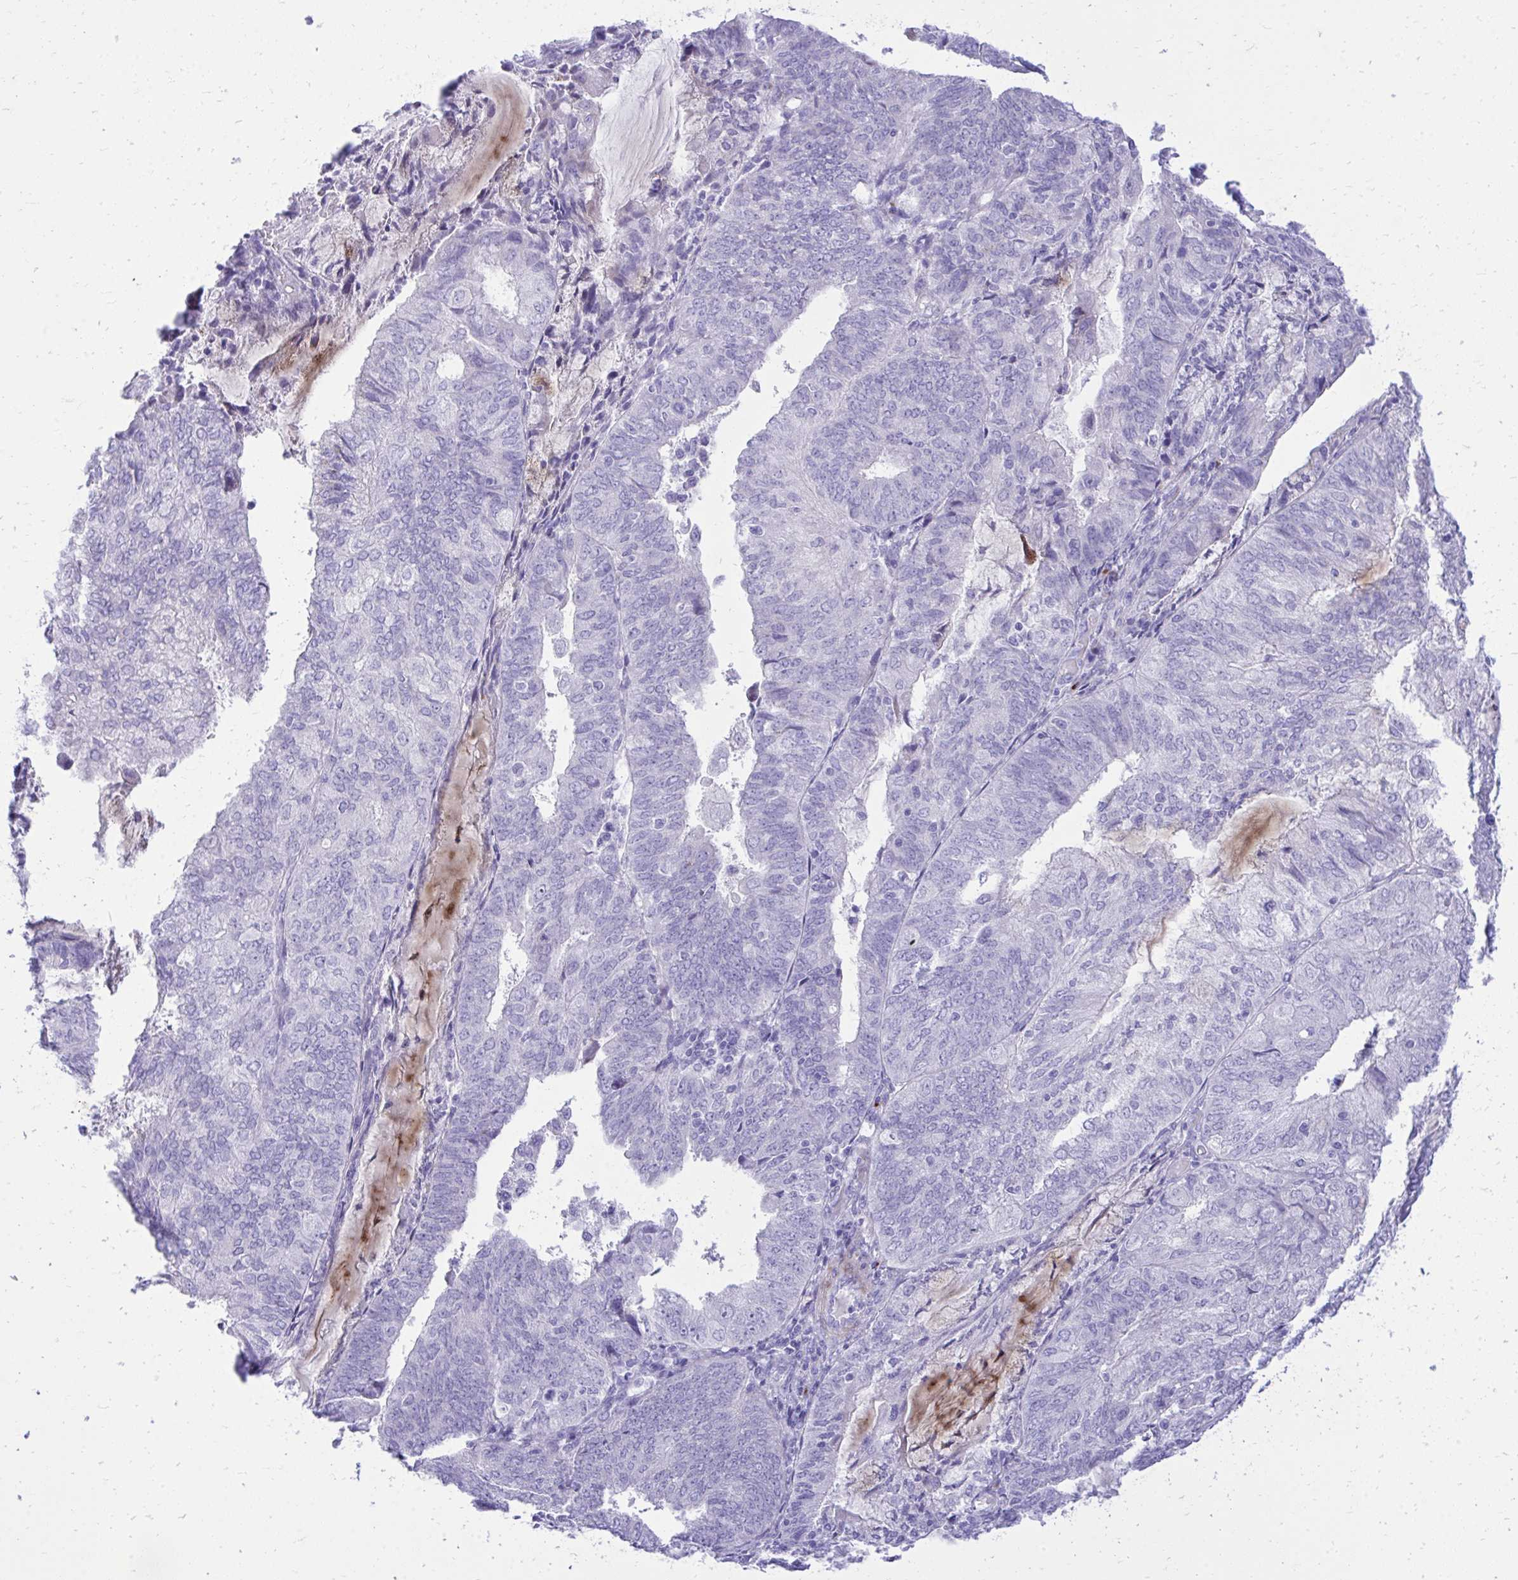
{"staining": {"intensity": "negative", "quantity": "none", "location": "none"}, "tissue": "endometrial cancer", "cell_type": "Tumor cells", "image_type": "cancer", "snomed": [{"axis": "morphology", "description": "Adenocarcinoma, NOS"}, {"axis": "topography", "description": "Endometrium"}], "caption": "Immunohistochemical staining of endometrial cancer (adenocarcinoma) shows no significant positivity in tumor cells. The staining is performed using DAB (3,3'-diaminobenzidine) brown chromogen with nuclei counter-stained in using hematoxylin.", "gene": "ANKDD1B", "patient": {"sex": "female", "age": 81}}